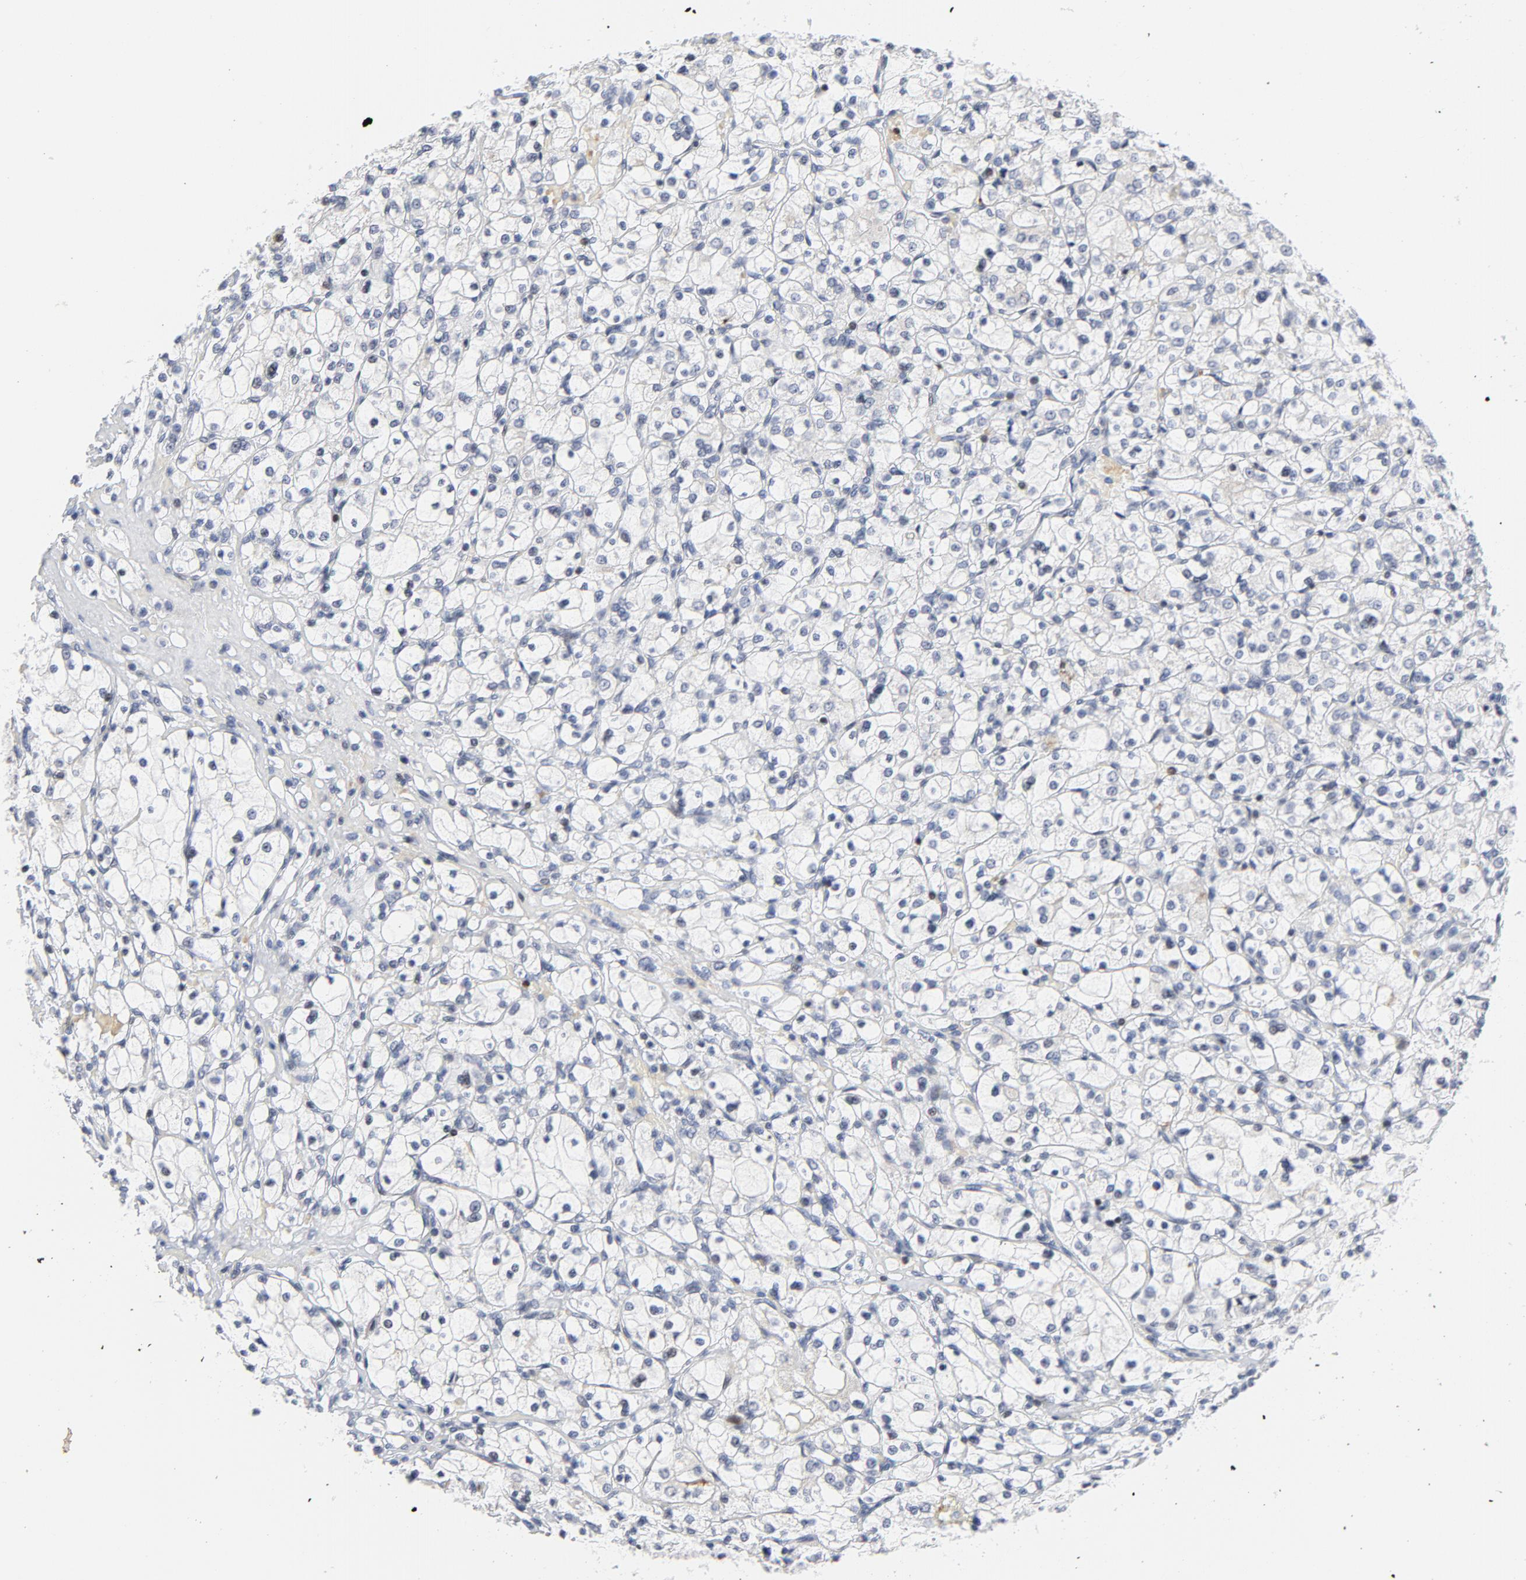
{"staining": {"intensity": "negative", "quantity": "none", "location": "none"}, "tissue": "renal cancer", "cell_type": "Tumor cells", "image_type": "cancer", "snomed": [{"axis": "morphology", "description": "Adenocarcinoma, NOS"}, {"axis": "topography", "description": "Kidney"}], "caption": "The IHC image has no significant staining in tumor cells of renal adenocarcinoma tissue.", "gene": "NFIC", "patient": {"sex": "female", "age": 83}}